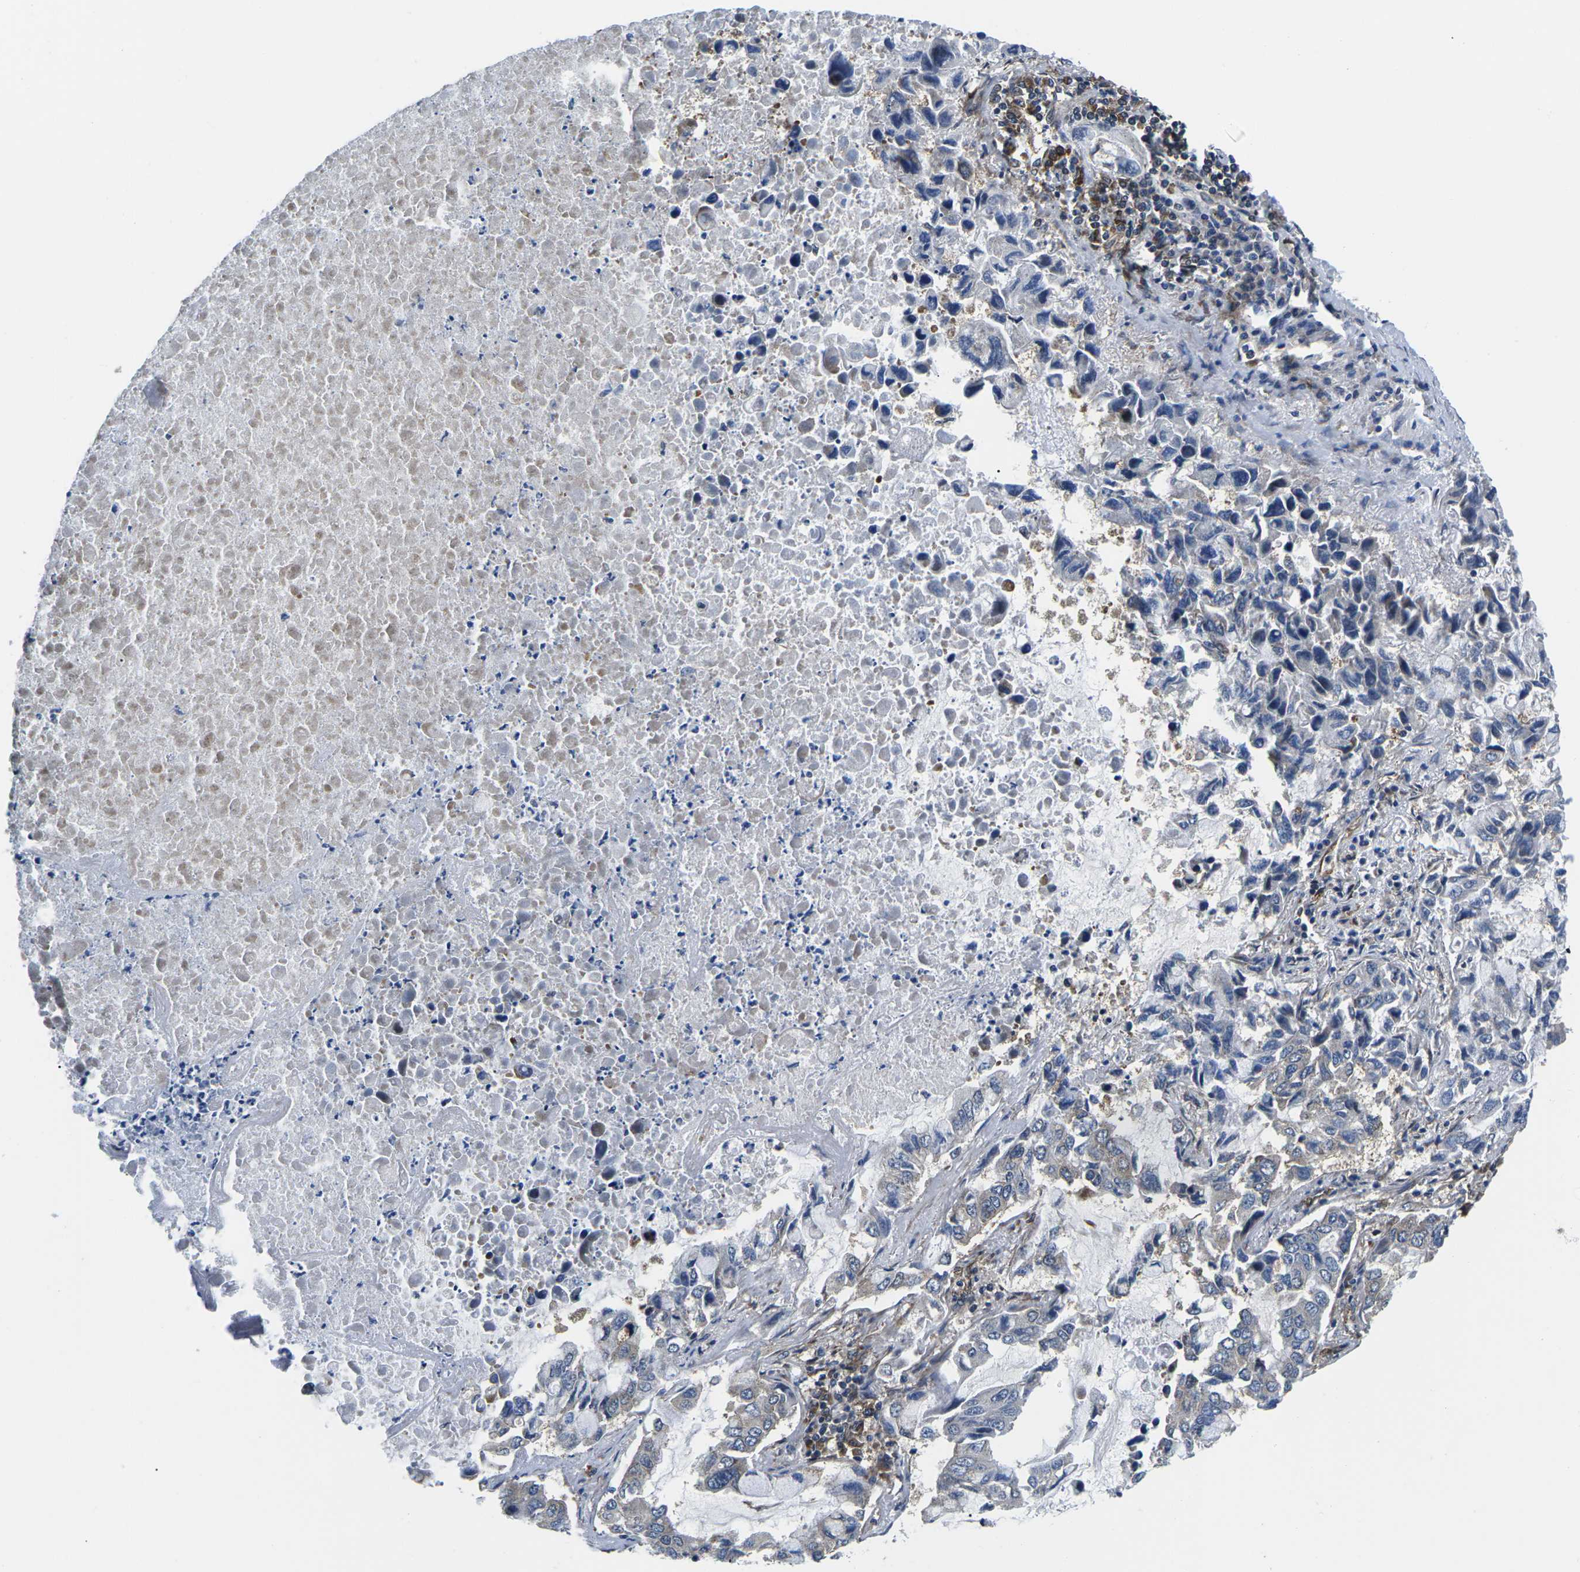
{"staining": {"intensity": "weak", "quantity": "<25%", "location": "cytoplasmic/membranous"}, "tissue": "lung cancer", "cell_type": "Tumor cells", "image_type": "cancer", "snomed": [{"axis": "morphology", "description": "Adenocarcinoma, NOS"}, {"axis": "topography", "description": "Lung"}], "caption": "Tumor cells are negative for brown protein staining in lung cancer.", "gene": "EIF4E", "patient": {"sex": "male", "age": 64}}